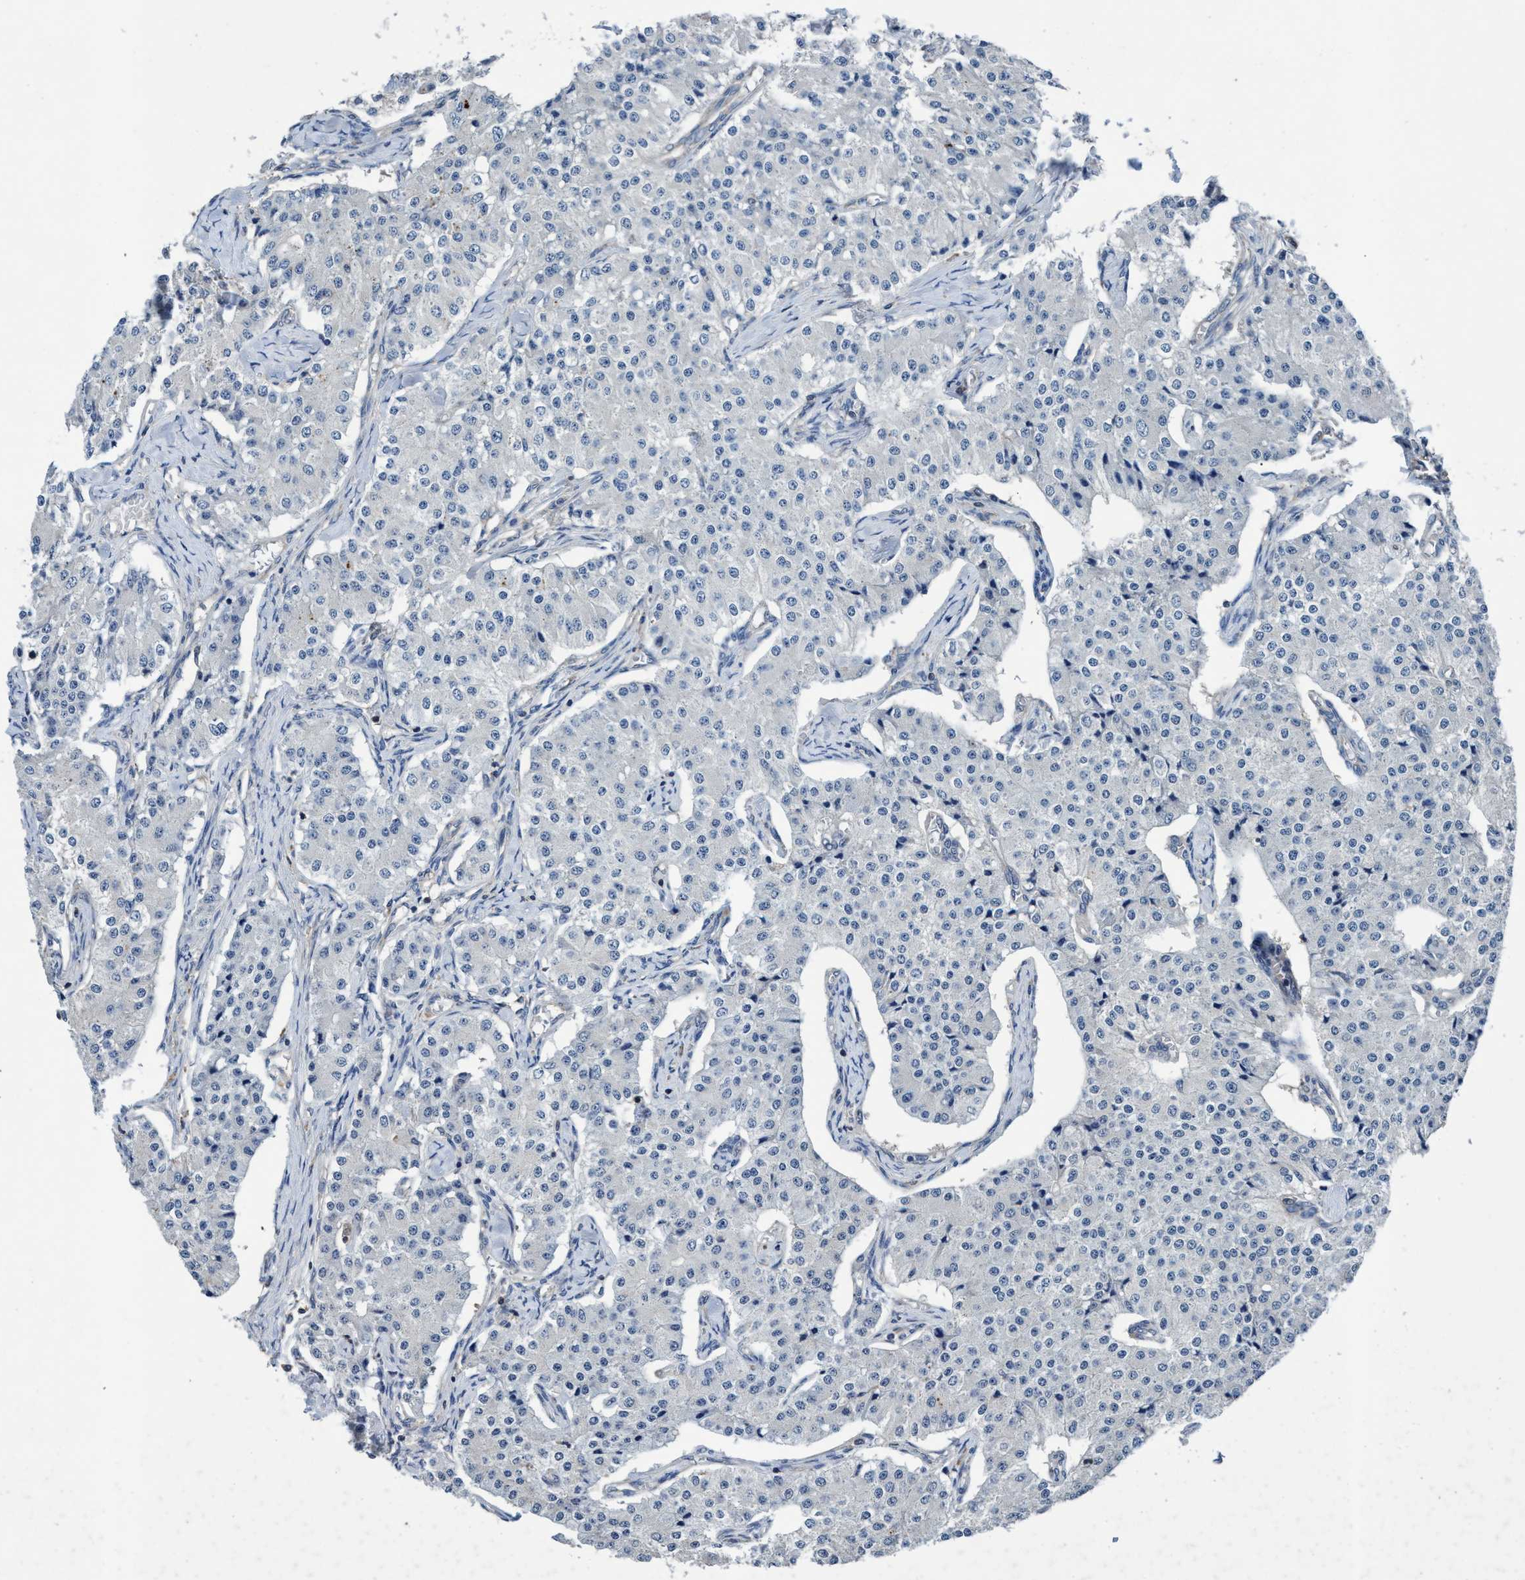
{"staining": {"intensity": "negative", "quantity": "none", "location": "none"}, "tissue": "carcinoid", "cell_type": "Tumor cells", "image_type": "cancer", "snomed": [{"axis": "morphology", "description": "Carcinoid, malignant, NOS"}, {"axis": "topography", "description": "Colon"}], "caption": "Immunohistochemistry of carcinoid (malignant) displays no expression in tumor cells.", "gene": "ENDOG", "patient": {"sex": "female", "age": 52}}